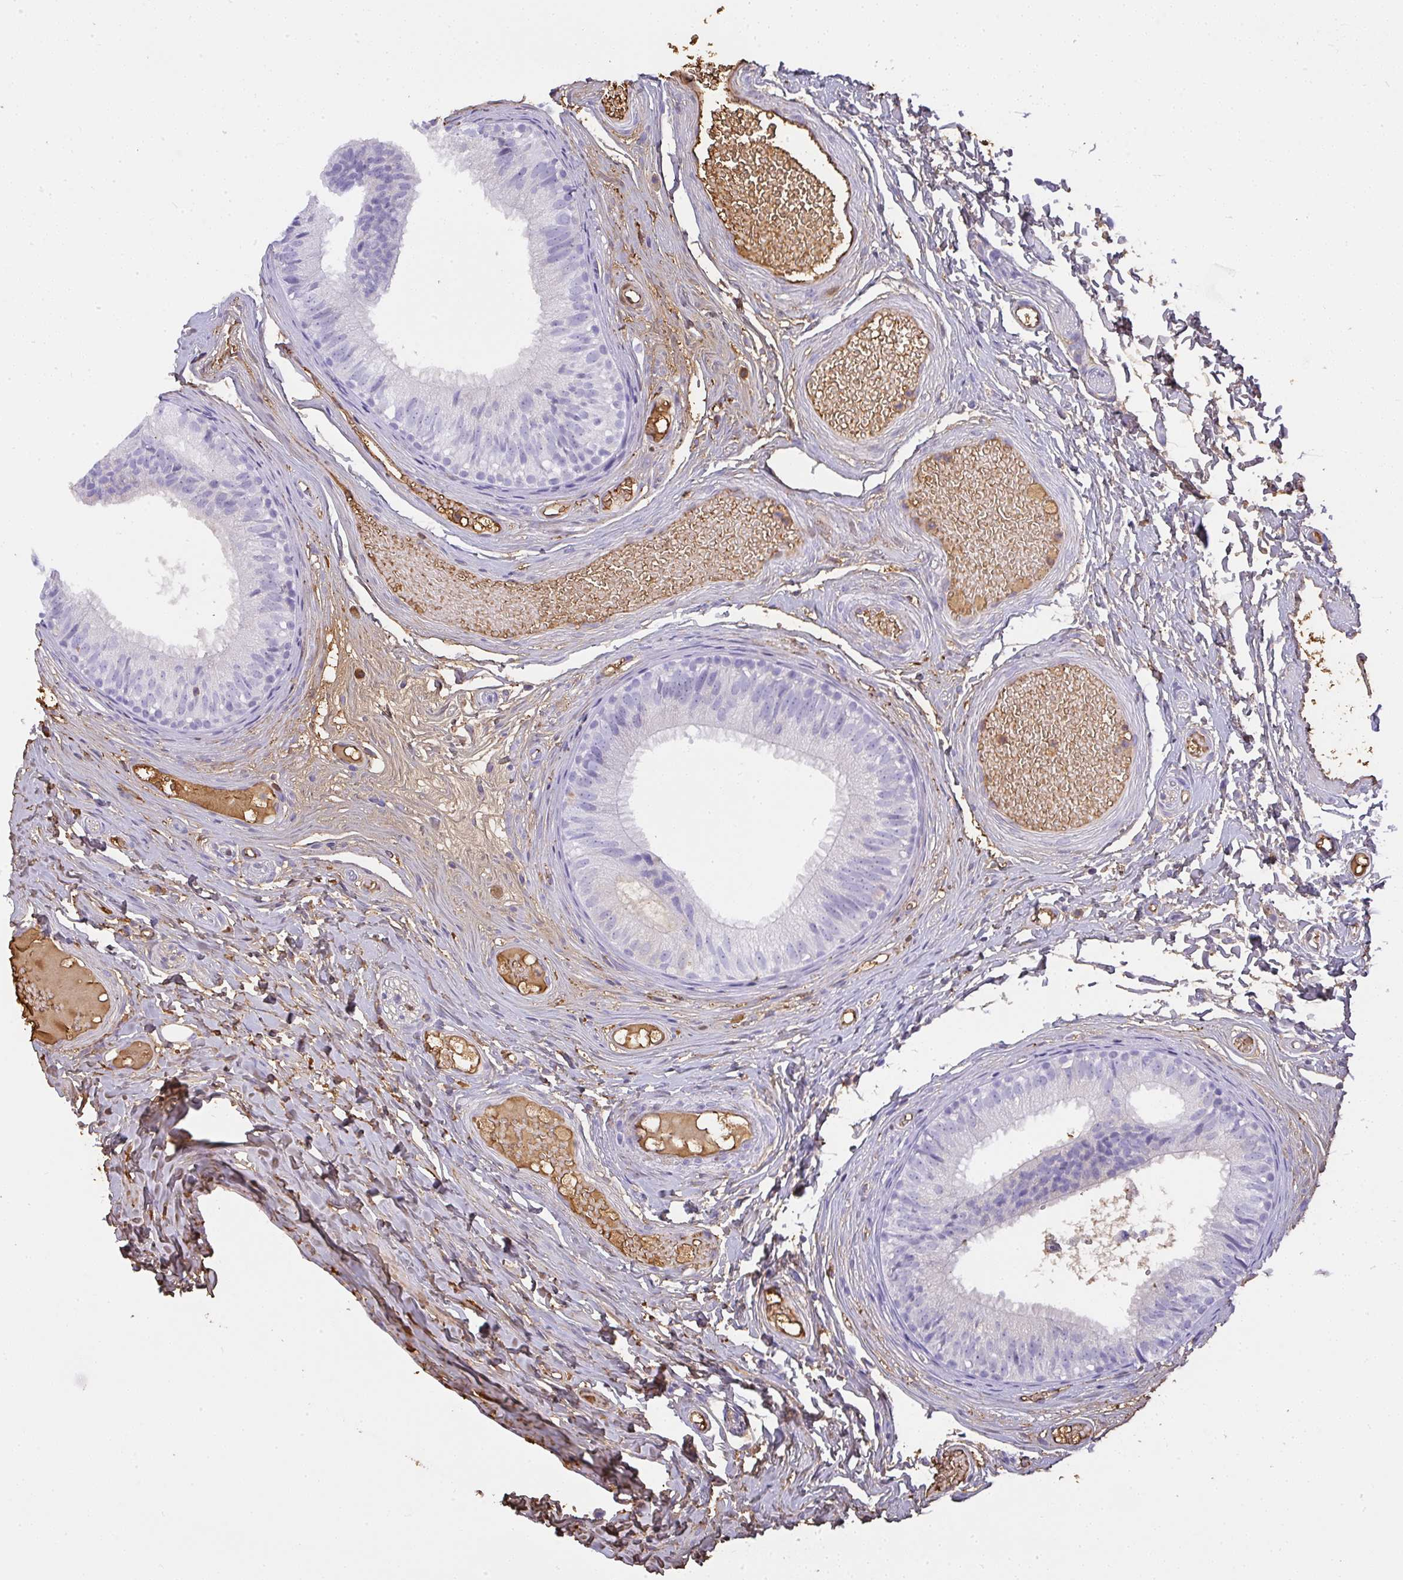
{"staining": {"intensity": "negative", "quantity": "none", "location": "none"}, "tissue": "epididymis", "cell_type": "Glandular cells", "image_type": "normal", "snomed": [{"axis": "morphology", "description": "Normal tissue, NOS"}, {"axis": "morphology", "description": "Seminoma, NOS"}, {"axis": "topography", "description": "Testis"}, {"axis": "topography", "description": "Epididymis"}], "caption": "IHC of benign human epididymis reveals no staining in glandular cells.", "gene": "SMYD5", "patient": {"sex": "male", "age": 34}}